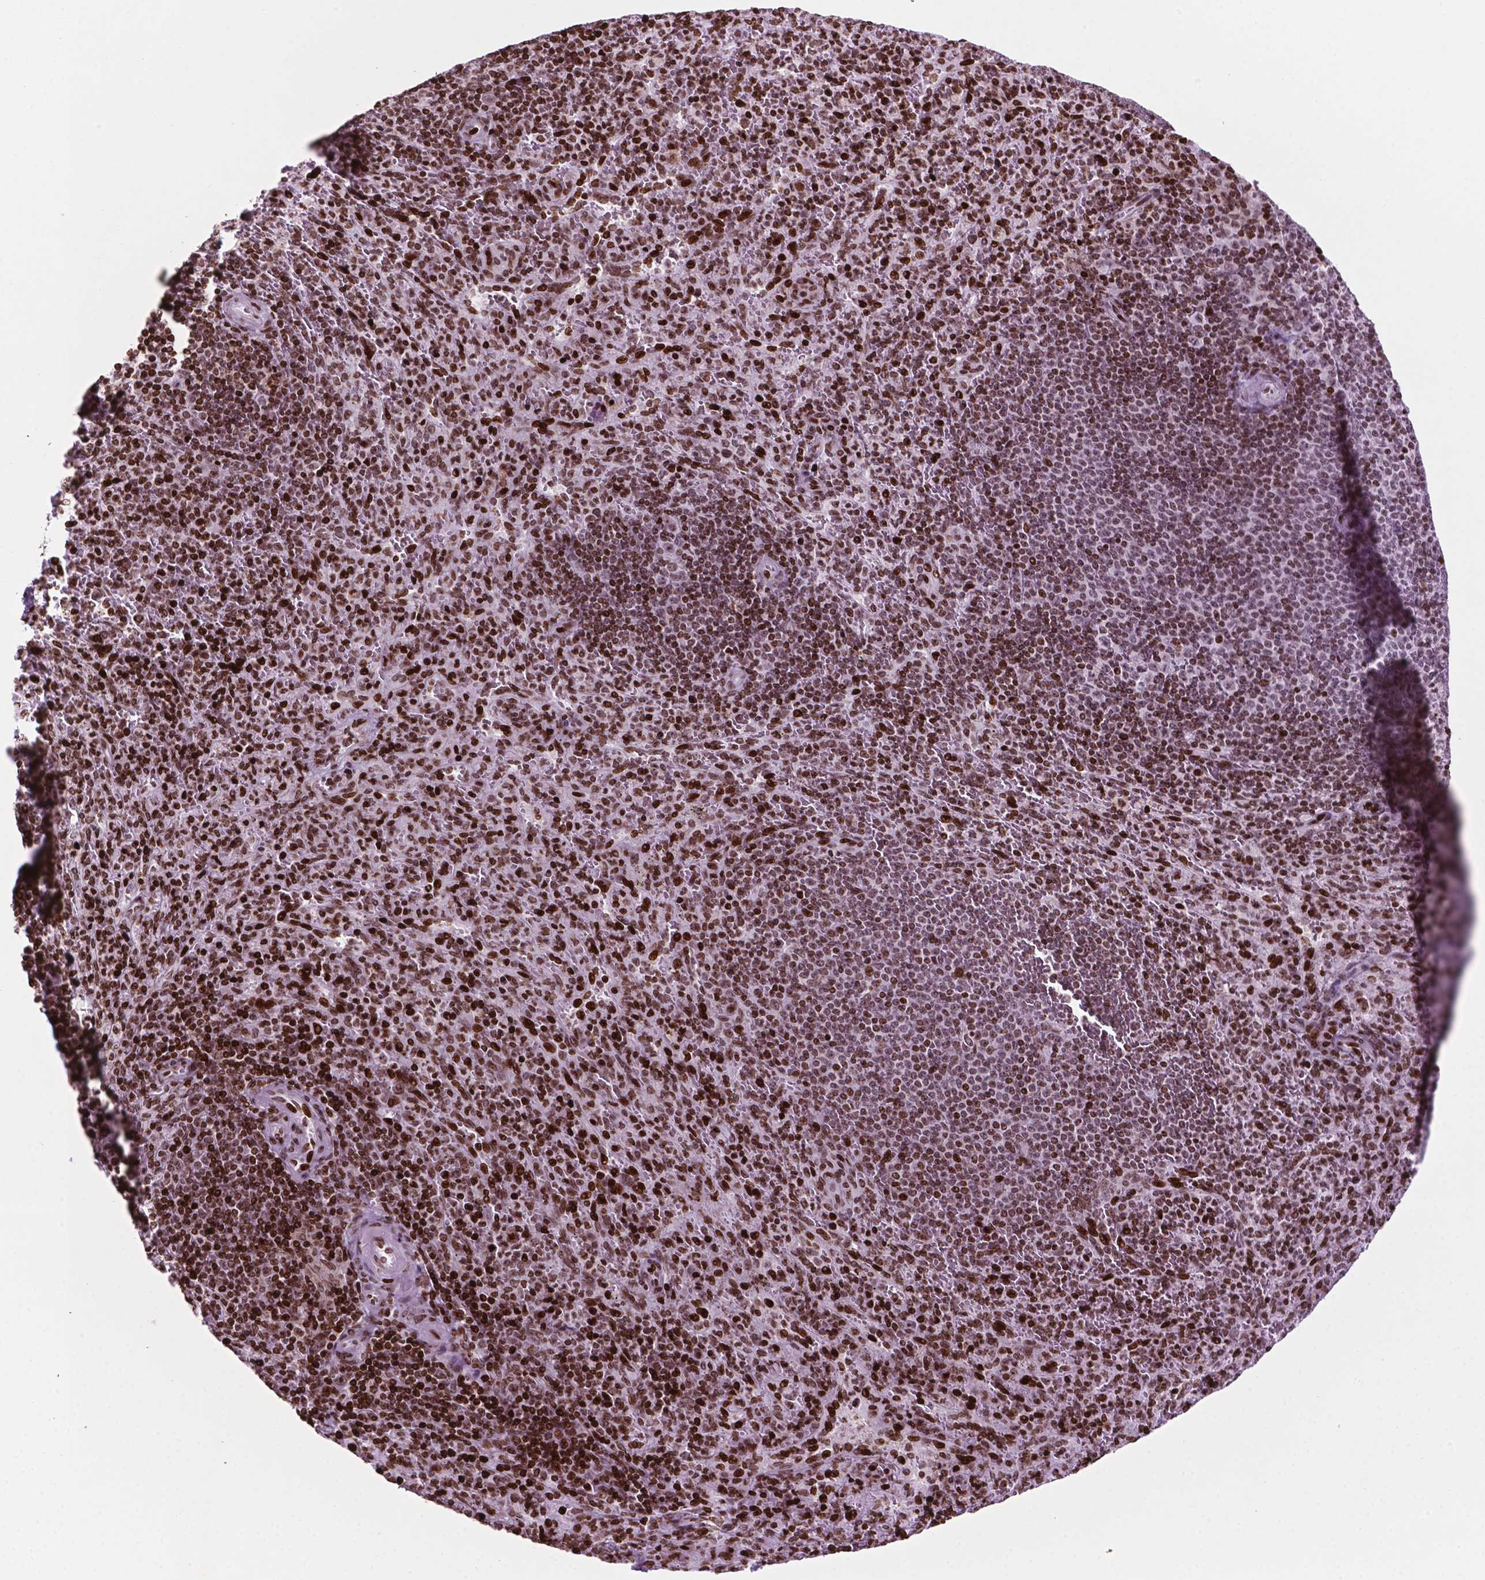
{"staining": {"intensity": "strong", "quantity": ">75%", "location": "nuclear"}, "tissue": "spleen", "cell_type": "Cells in red pulp", "image_type": "normal", "snomed": [{"axis": "morphology", "description": "Normal tissue, NOS"}, {"axis": "topography", "description": "Spleen"}], "caption": "Immunohistochemistry (IHC) staining of normal spleen, which reveals high levels of strong nuclear positivity in about >75% of cells in red pulp indicating strong nuclear protein staining. The staining was performed using DAB (brown) for protein detection and nuclei were counterstained in hematoxylin (blue).", "gene": "TMEM250", "patient": {"sex": "male", "age": 57}}